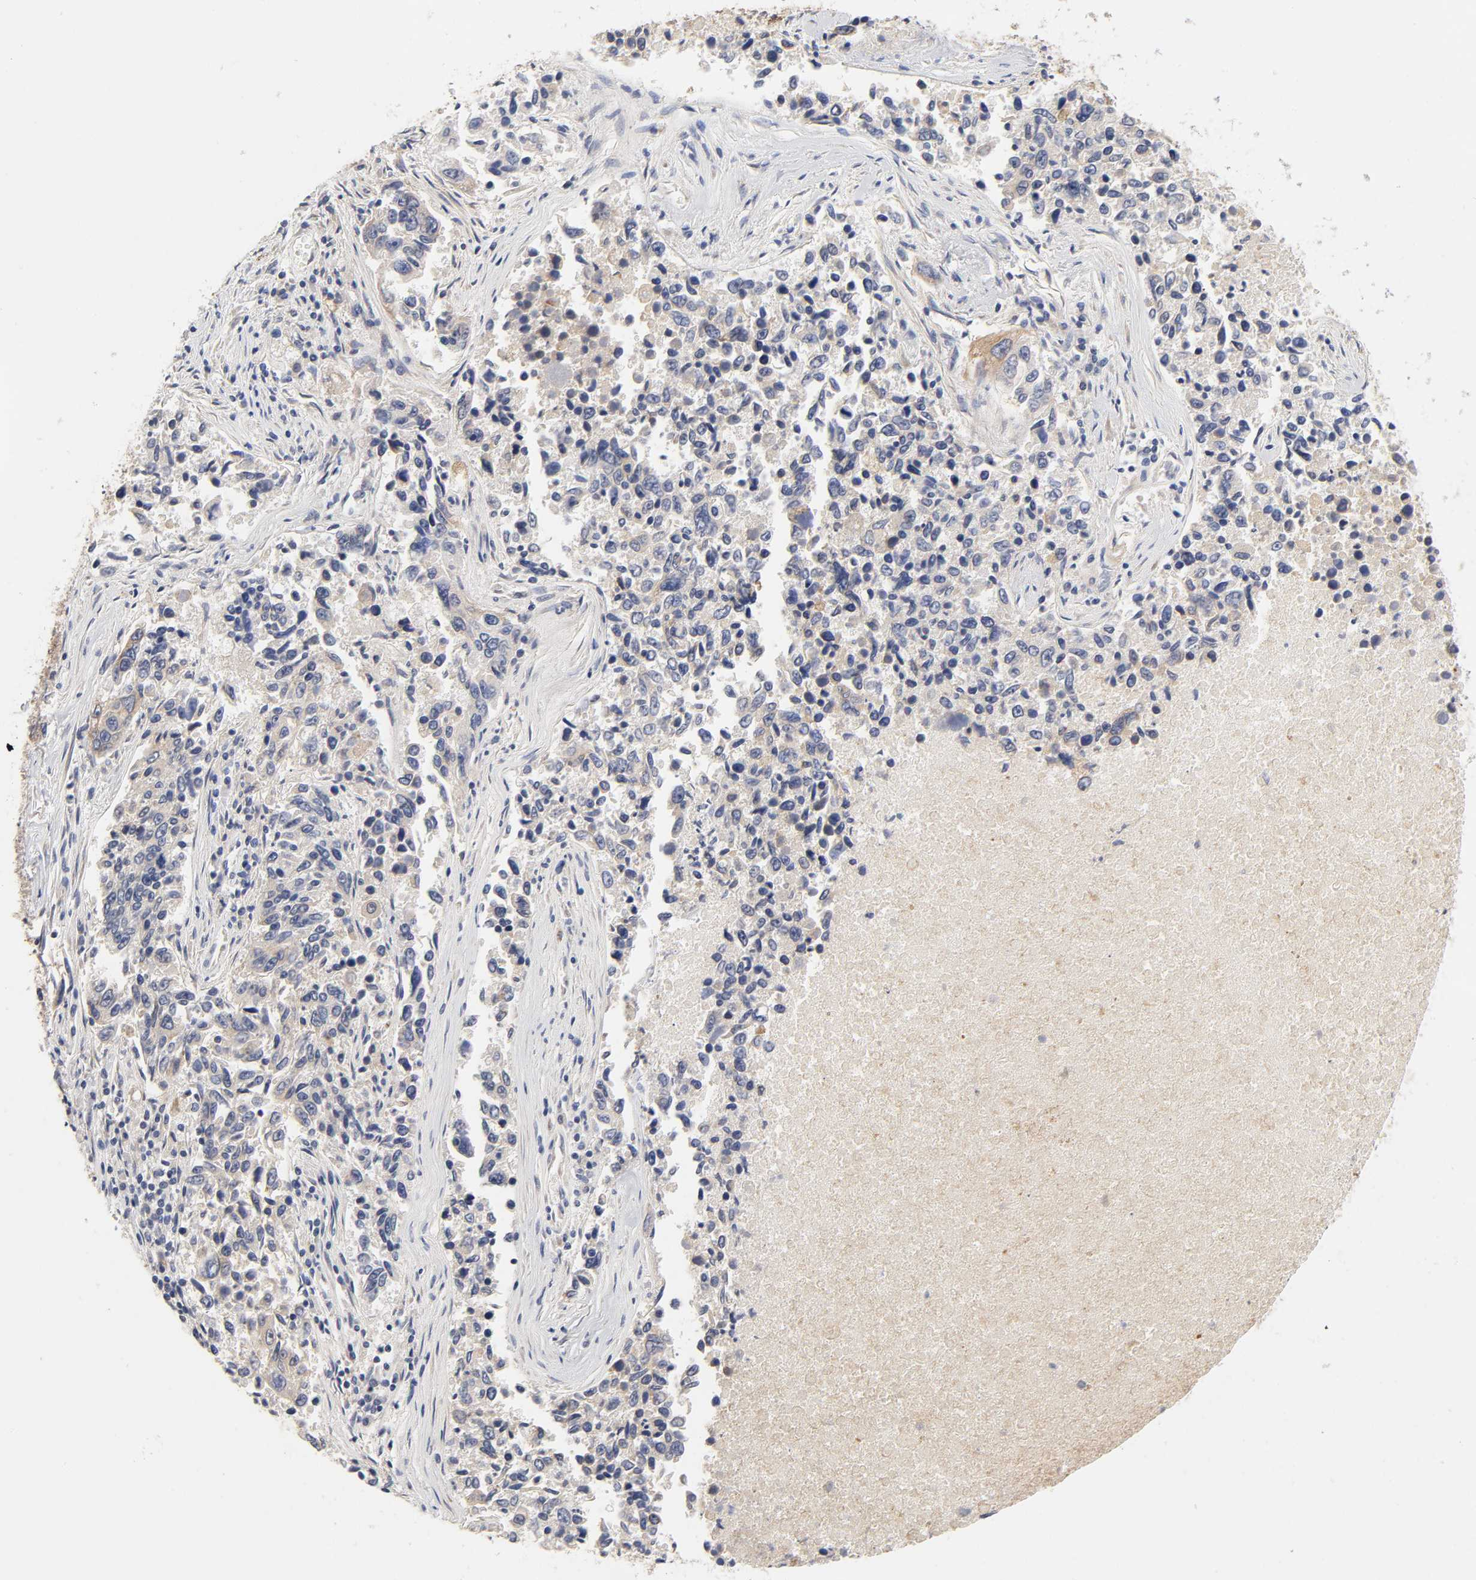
{"staining": {"intensity": "weak", "quantity": ">75%", "location": "cytoplasmic/membranous"}, "tissue": "lung cancer", "cell_type": "Tumor cells", "image_type": "cancer", "snomed": [{"axis": "morphology", "description": "Adenocarcinoma, NOS"}, {"axis": "topography", "description": "Lung"}], "caption": "Brown immunohistochemical staining in adenocarcinoma (lung) demonstrates weak cytoplasmic/membranous staining in approximately >75% of tumor cells.", "gene": "C17orf75", "patient": {"sex": "male", "age": 84}}